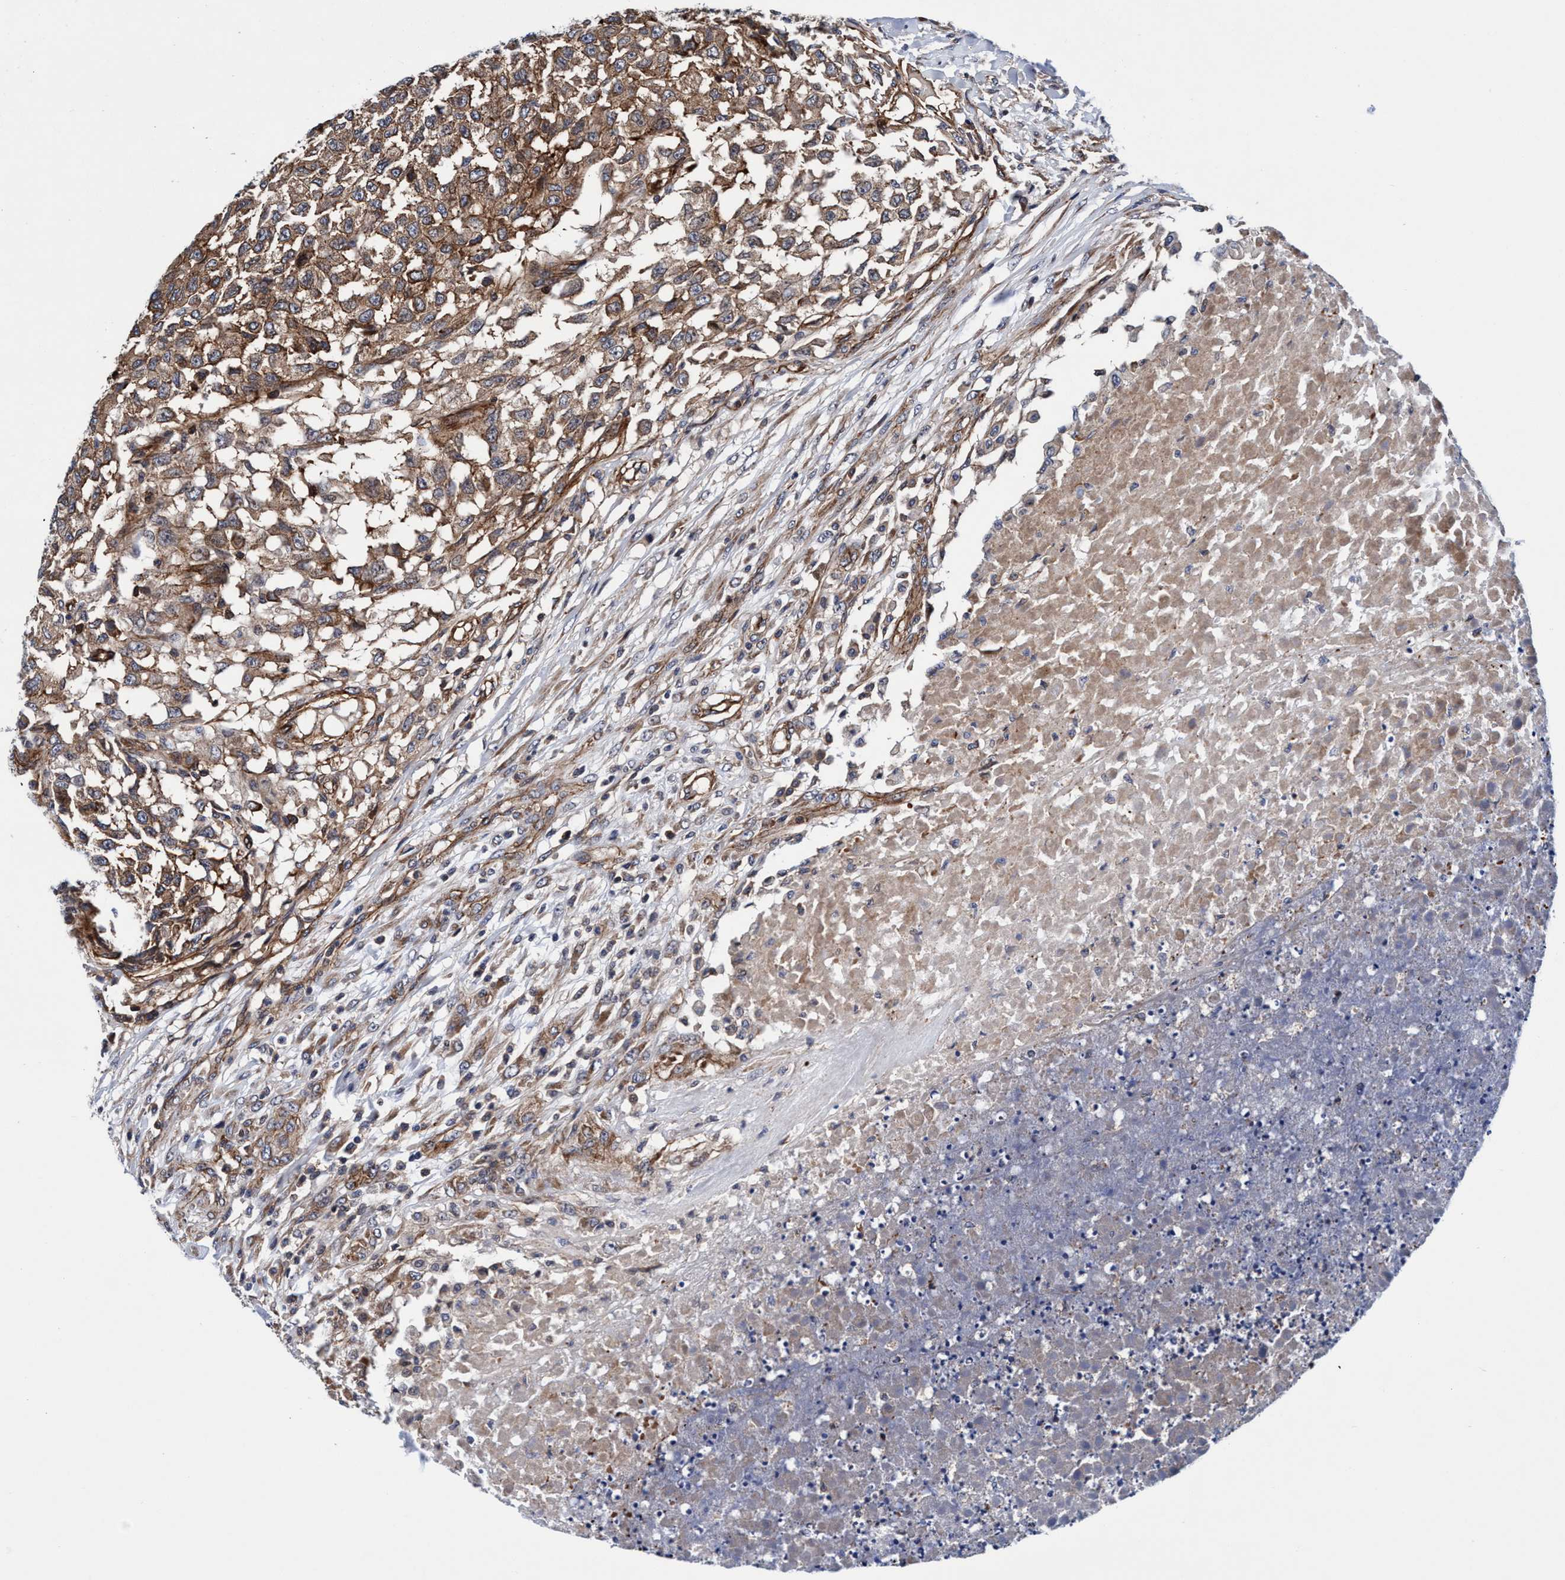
{"staining": {"intensity": "moderate", "quantity": ">75%", "location": "cytoplasmic/membranous"}, "tissue": "testis cancer", "cell_type": "Tumor cells", "image_type": "cancer", "snomed": [{"axis": "morphology", "description": "Seminoma, NOS"}, {"axis": "topography", "description": "Testis"}], "caption": "The photomicrograph displays a brown stain indicating the presence of a protein in the cytoplasmic/membranous of tumor cells in testis cancer (seminoma).", "gene": "MCM3AP", "patient": {"sex": "male", "age": 59}}